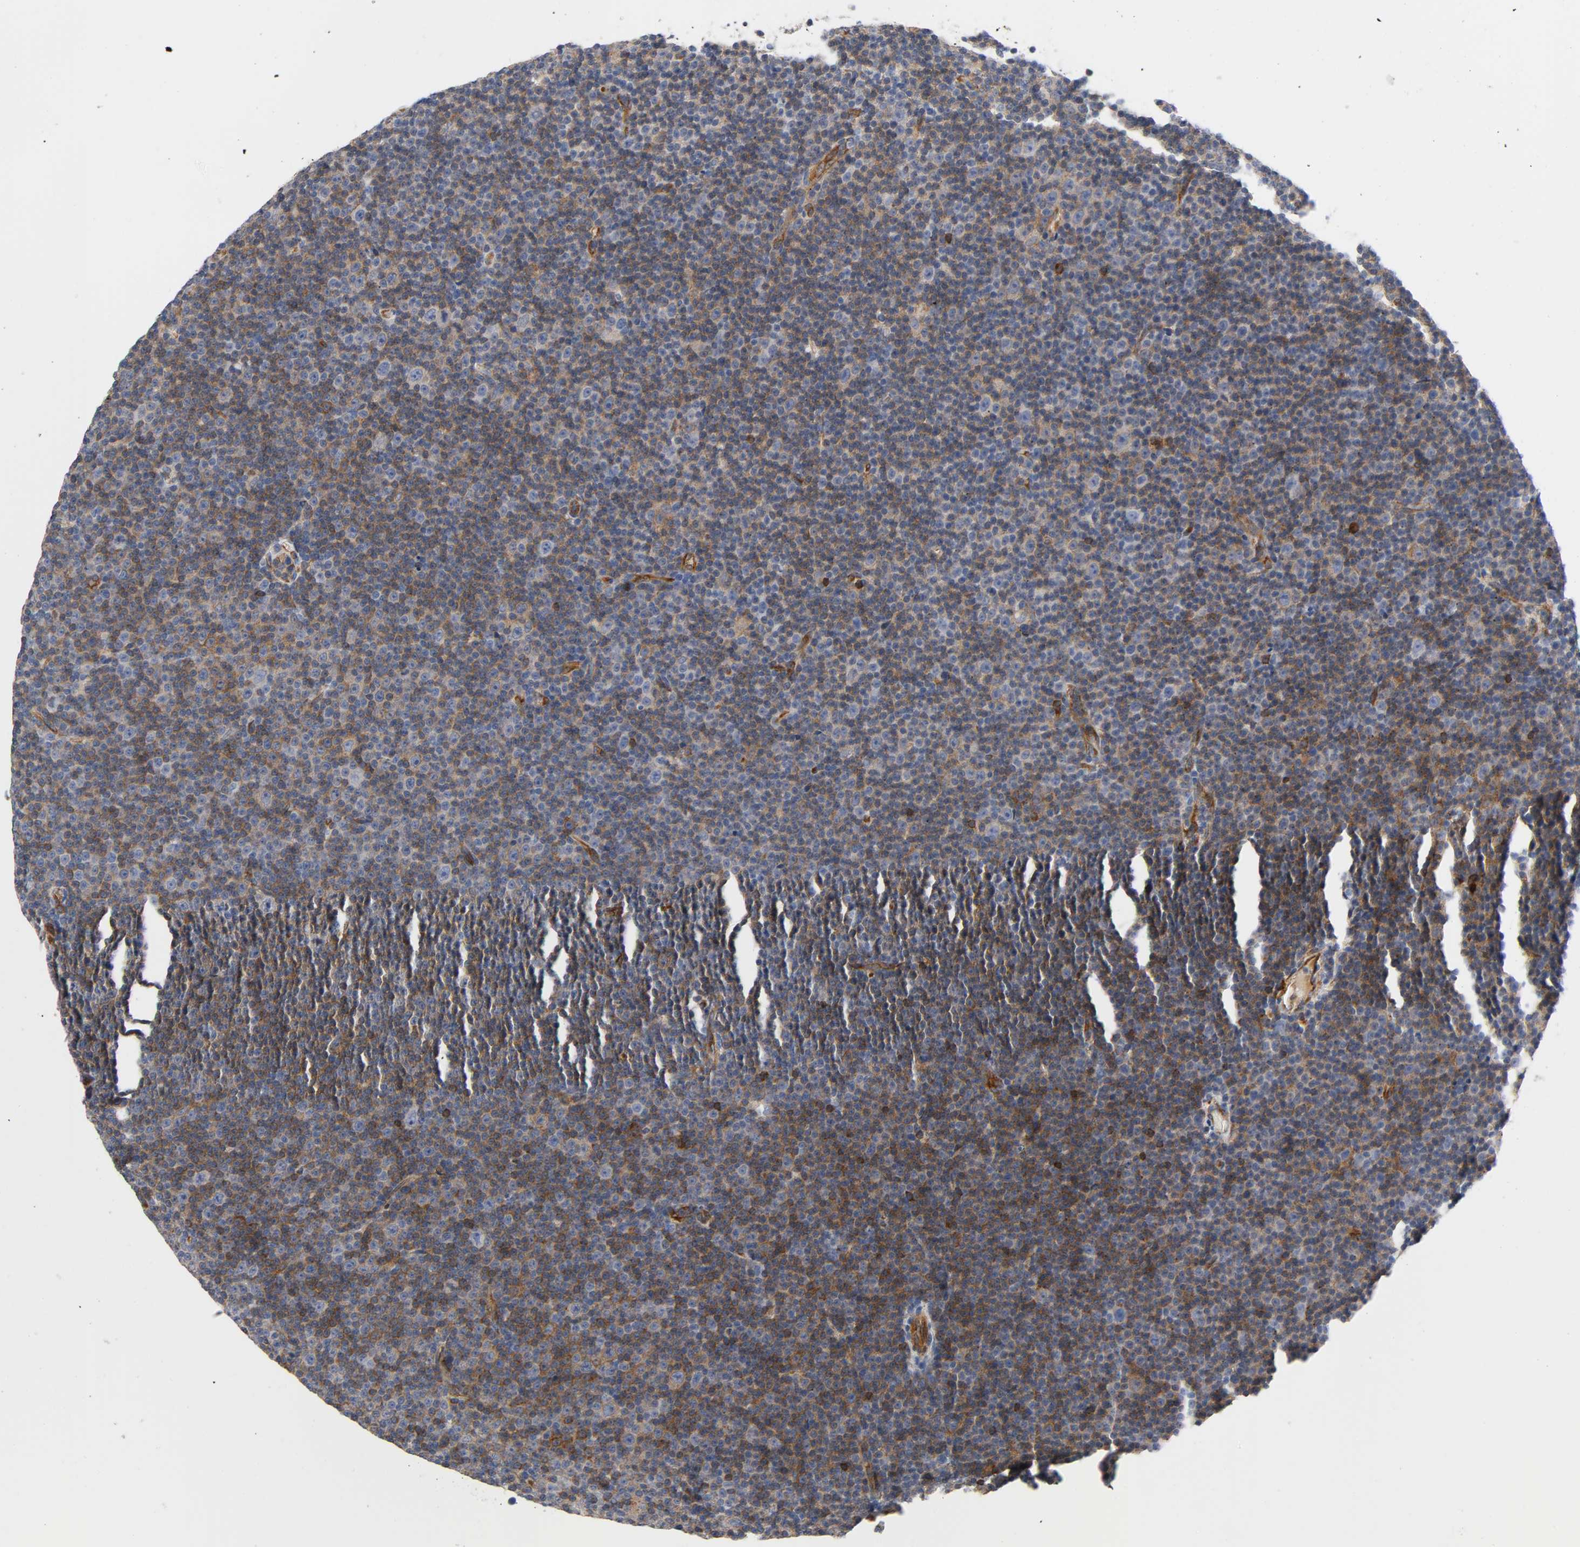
{"staining": {"intensity": "weak", "quantity": "25%-75%", "location": "cytoplasmic/membranous"}, "tissue": "lymphoma", "cell_type": "Tumor cells", "image_type": "cancer", "snomed": [{"axis": "morphology", "description": "Malignant lymphoma, non-Hodgkin's type, Low grade"}, {"axis": "topography", "description": "Lymph node"}], "caption": "Protein staining by immunohistochemistry (IHC) displays weak cytoplasmic/membranous expression in about 25%-75% of tumor cells in low-grade malignant lymphoma, non-Hodgkin's type.", "gene": "CD2AP", "patient": {"sex": "female", "age": 67}}